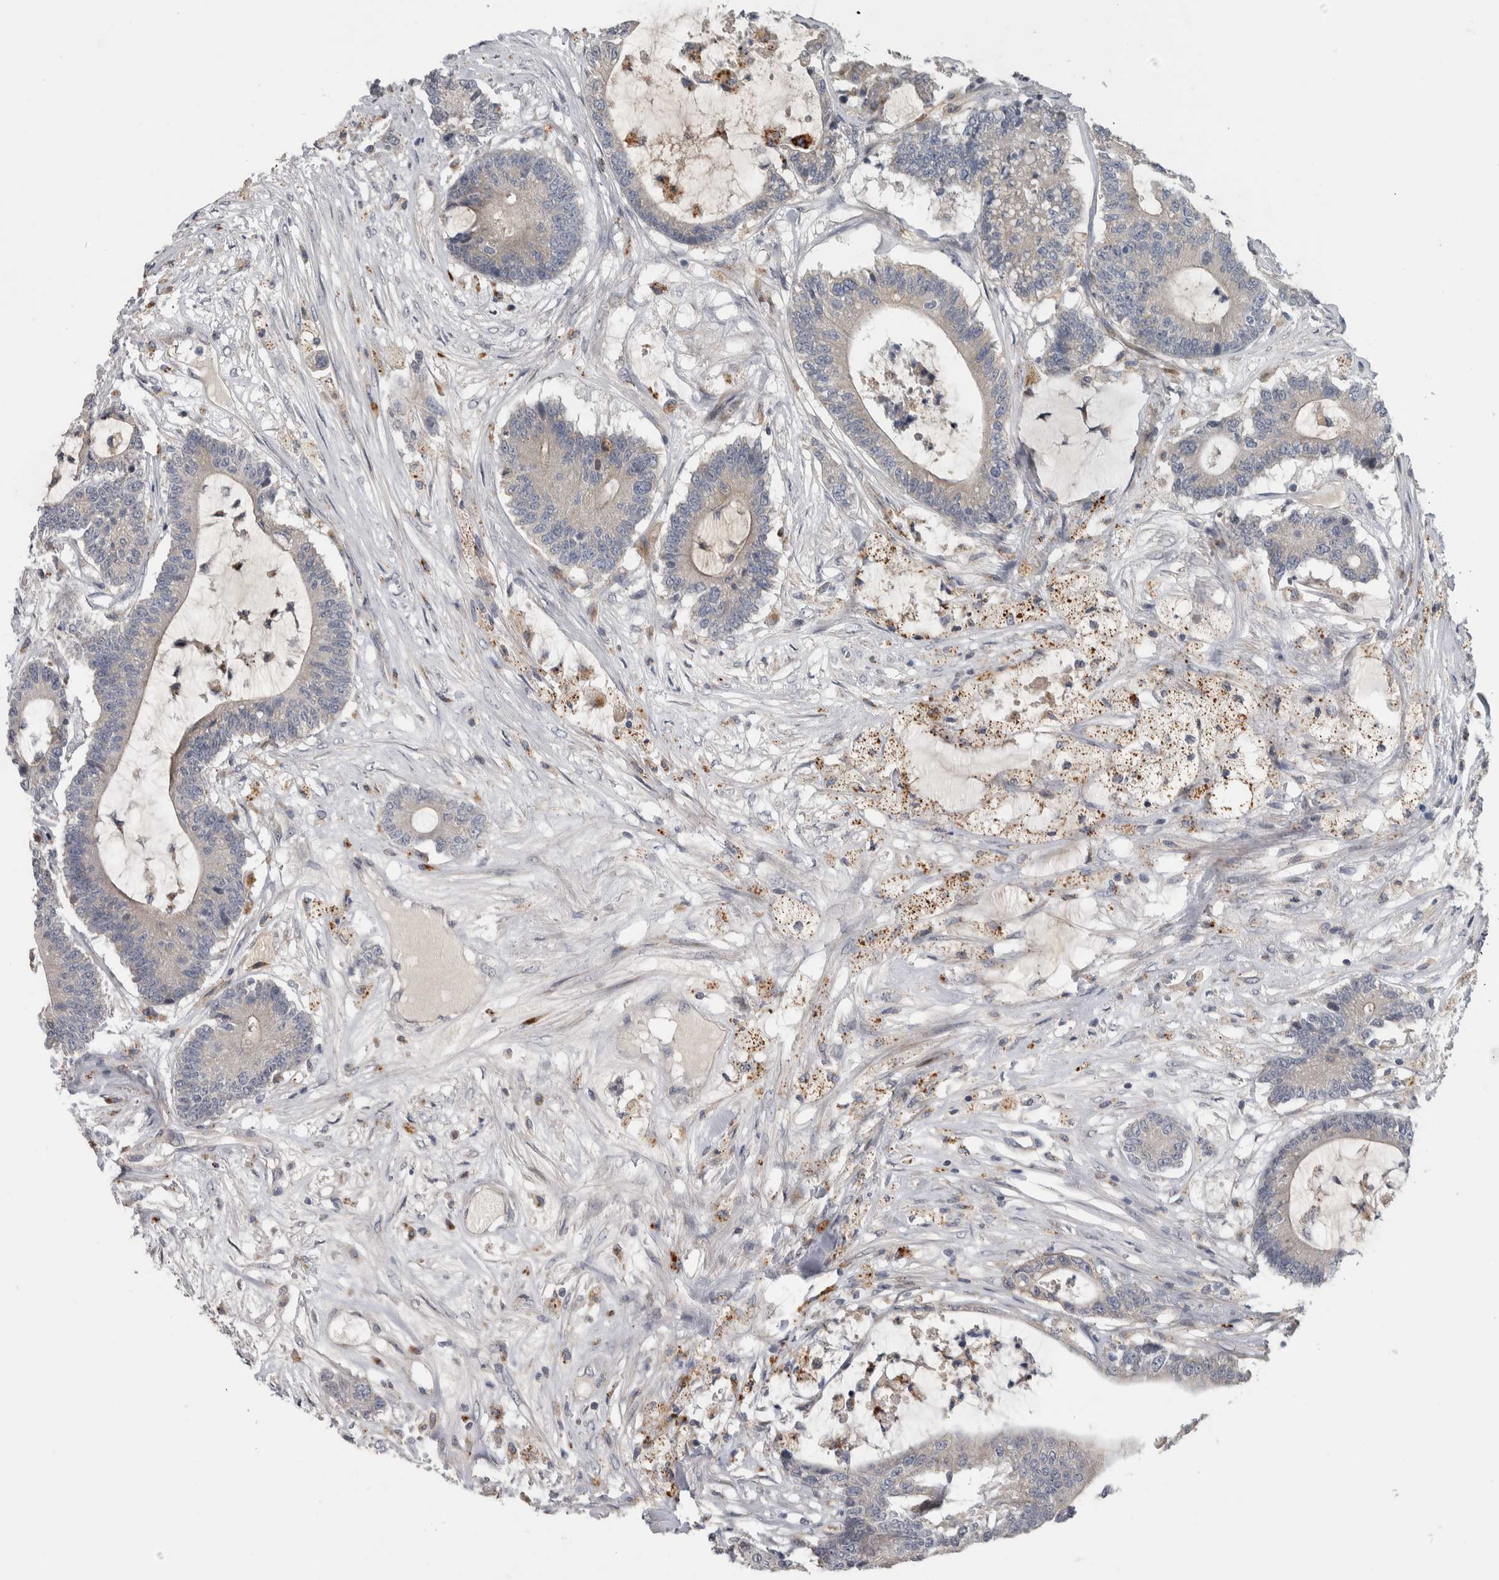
{"staining": {"intensity": "negative", "quantity": "none", "location": "none"}, "tissue": "colorectal cancer", "cell_type": "Tumor cells", "image_type": "cancer", "snomed": [{"axis": "morphology", "description": "Adenocarcinoma, NOS"}, {"axis": "topography", "description": "Colon"}], "caption": "IHC micrograph of neoplastic tissue: adenocarcinoma (colorectal) stained with DAB (3,3'-diaminobenzidine) reveals no significant protein staining in tumor cells.", "gene": "FAM83G", "patient": {"sex": "female", "age": 84}}